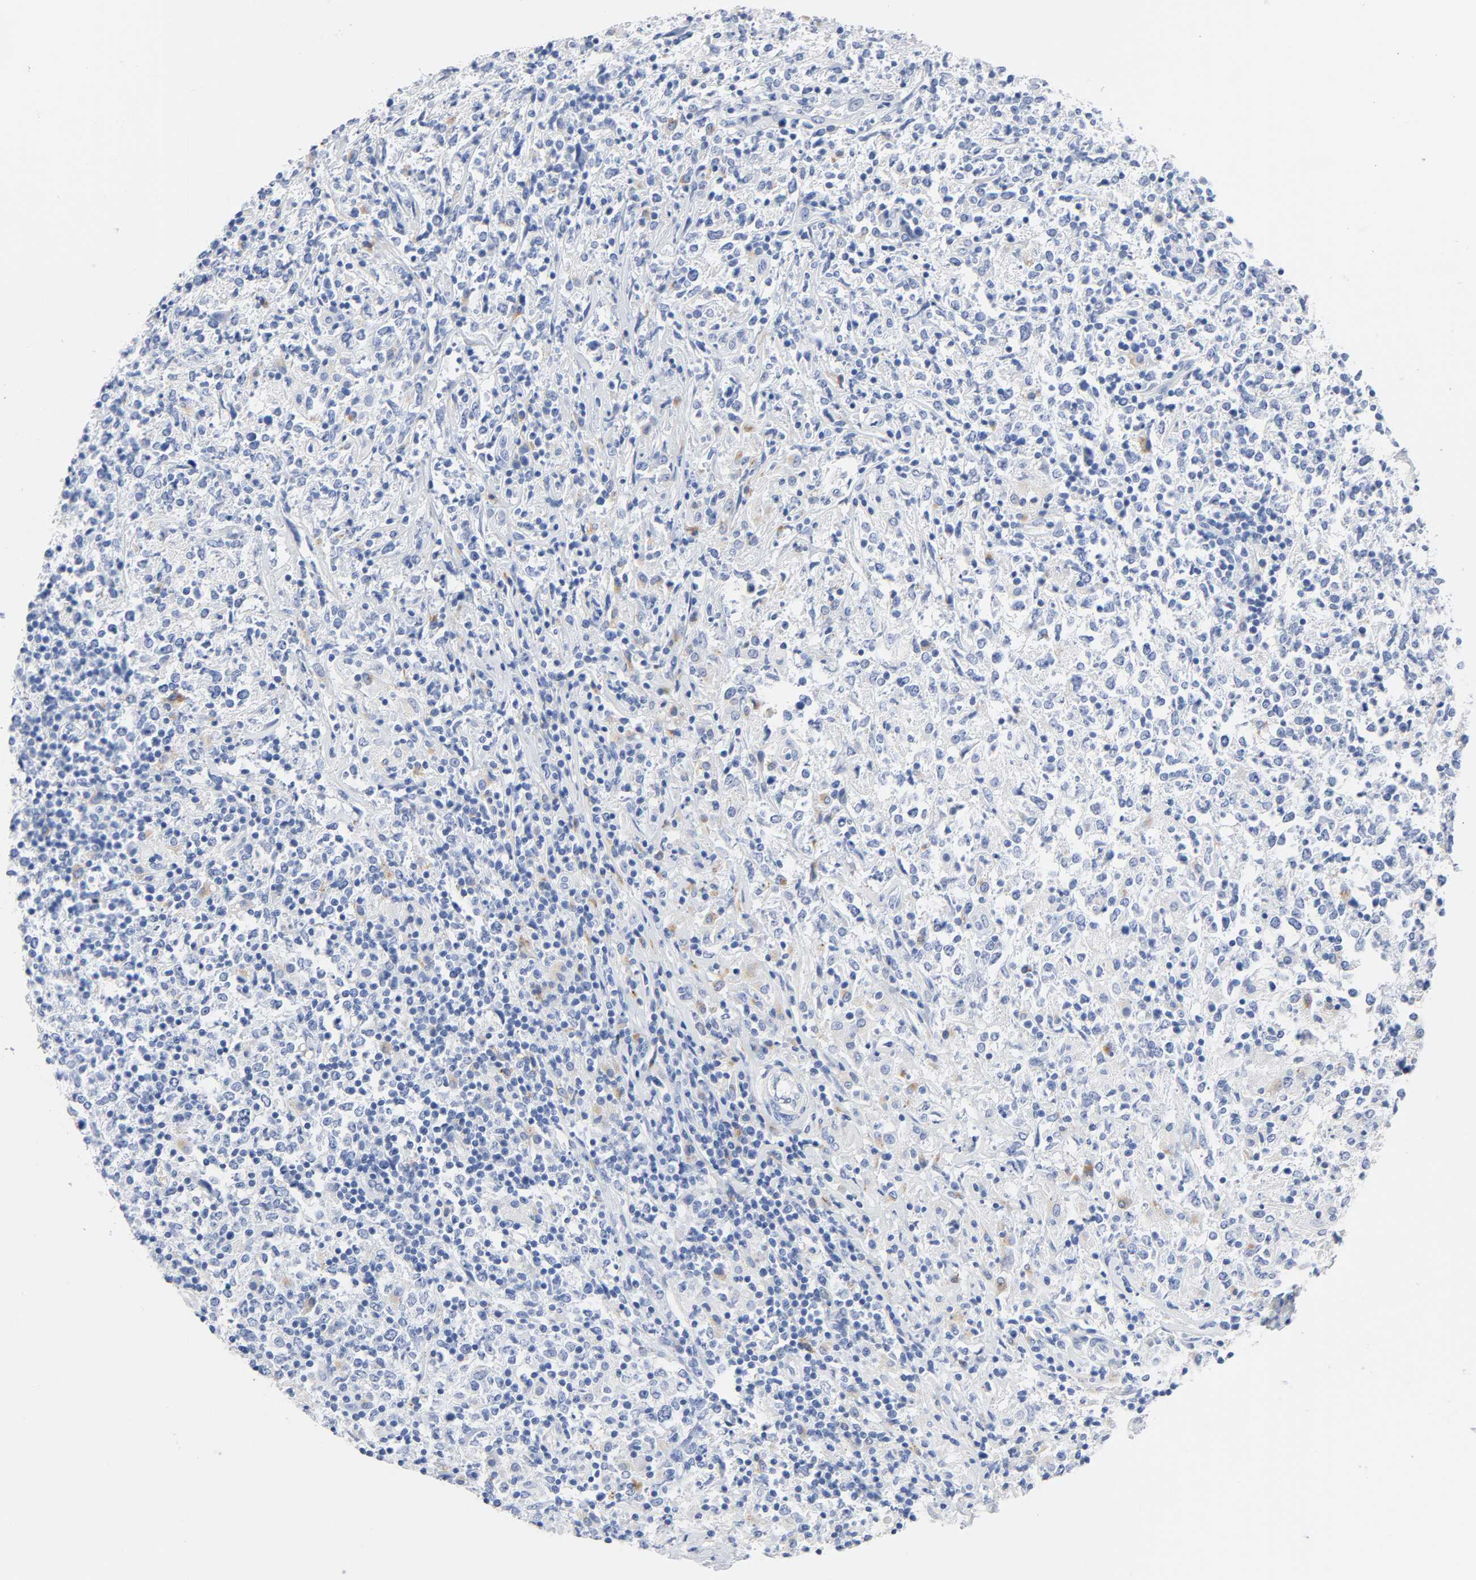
{"staining": {"intensity": "negative", "quantity": "none", "location": "none"}, "tissue": "lymphoma", "cell_type": "Tumor cells", "image_type": "cancer", "snomed": [{"axis": "morphology", "description": "Malignant lymphoma, non-Hodgkin's type, High grade"}, {"axis": "topography", "description": "Lymph node"}], "caption": "Immunohistochemical staining of lymphoma displays no significant expression in tumor cells. (DAB (3,3'-diaminobenzidine) immunohistochemistry, high magnification).", "gene": "PLP1", "patient": {"sex": "female", "age": 84}}